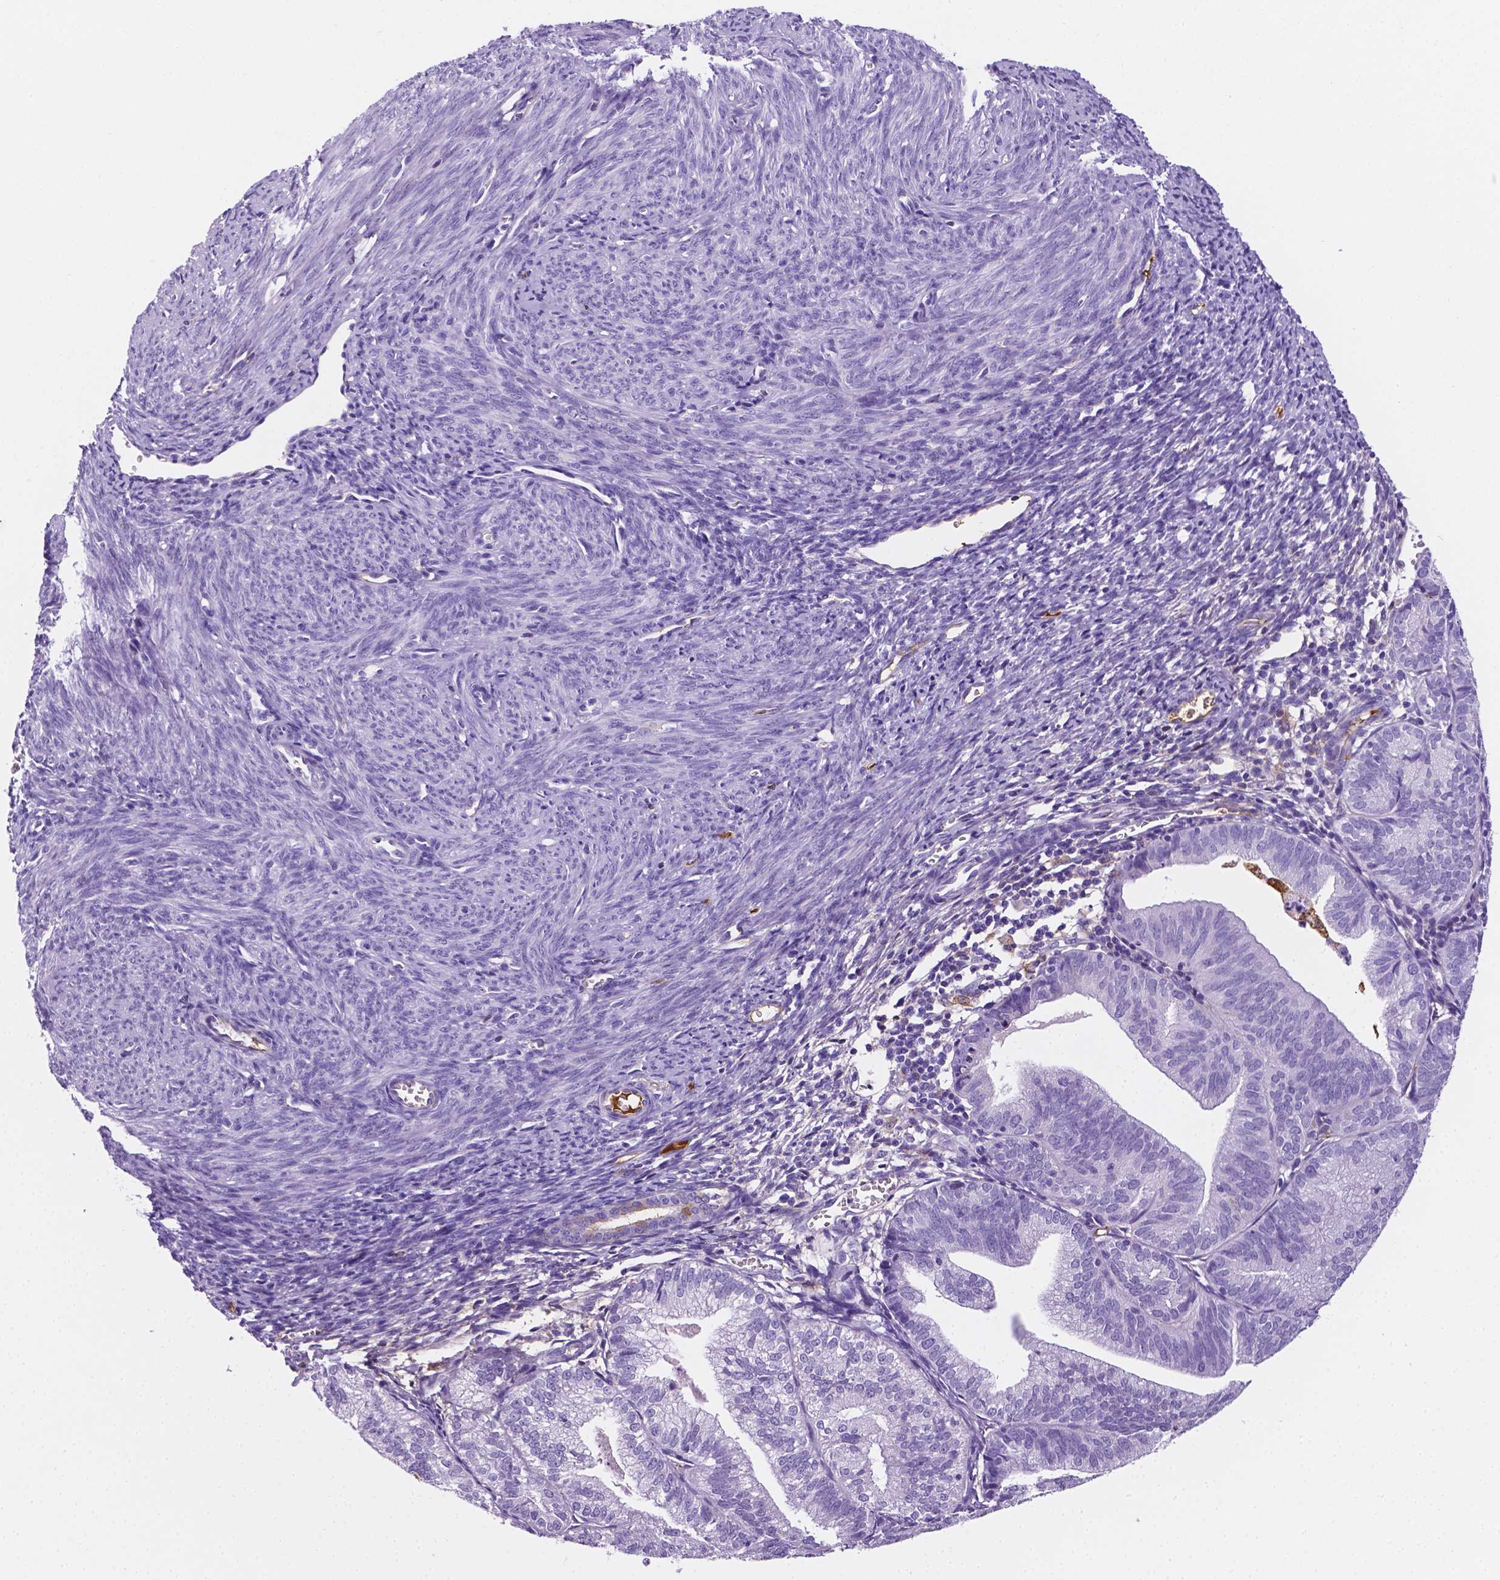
{"staining": {"intensity": "negative", "quantity": "none", "location": "none"}, "tissue": "endometrial cancer", "cell_type": "Tumor cells", "image_type": "cancer", "snomed": [{"axis": "morphology", "description": "Adenocarcinoma, NOS"}, {"axis": "topography", "description": "Endometrium"}], "caption": "Endometrial cancer (adenocarcinoma) was stained to show a protein in brown. There is no significant positivity in tumor cells.", "gene": "APOE", "patient": {"sex": "female", "age": 70}}